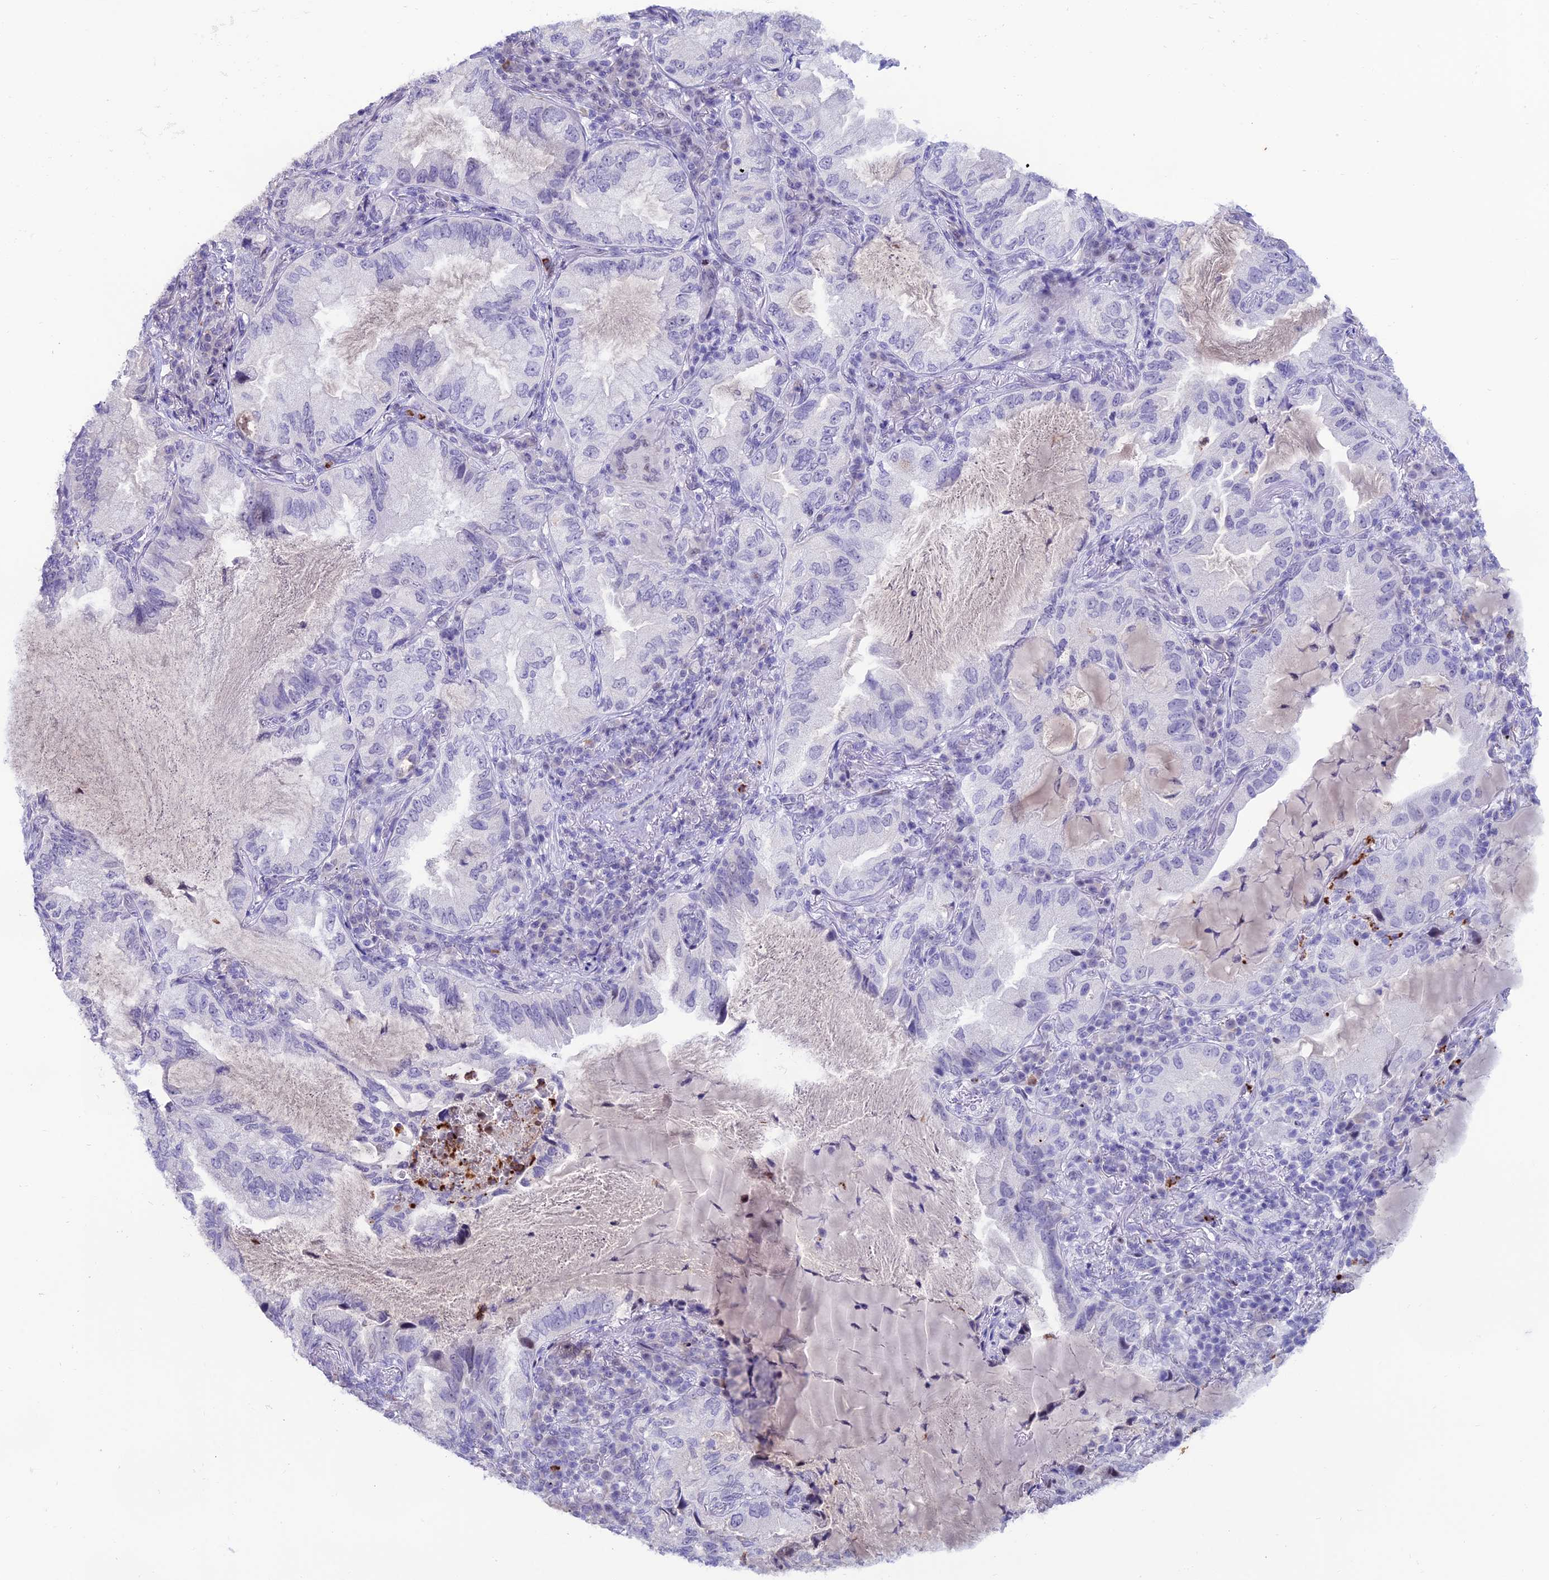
{"staining": {"intensity": "negative", "quantity": "none", "location": "none"}, "tissue": "lung cancer", "cell_type": "Tumor cells", "image_type": "cancer", "snomed": [{"axis": "morphology", "description": "Adenocarcinoma, NOS"}, {"axis": "topography", "description": "Lung"}], "caption": "There is no significant staining in tumor cells of lung cancer.", "gene": "MFSD2B", "patient": {"sex": "female", "age": 69}}